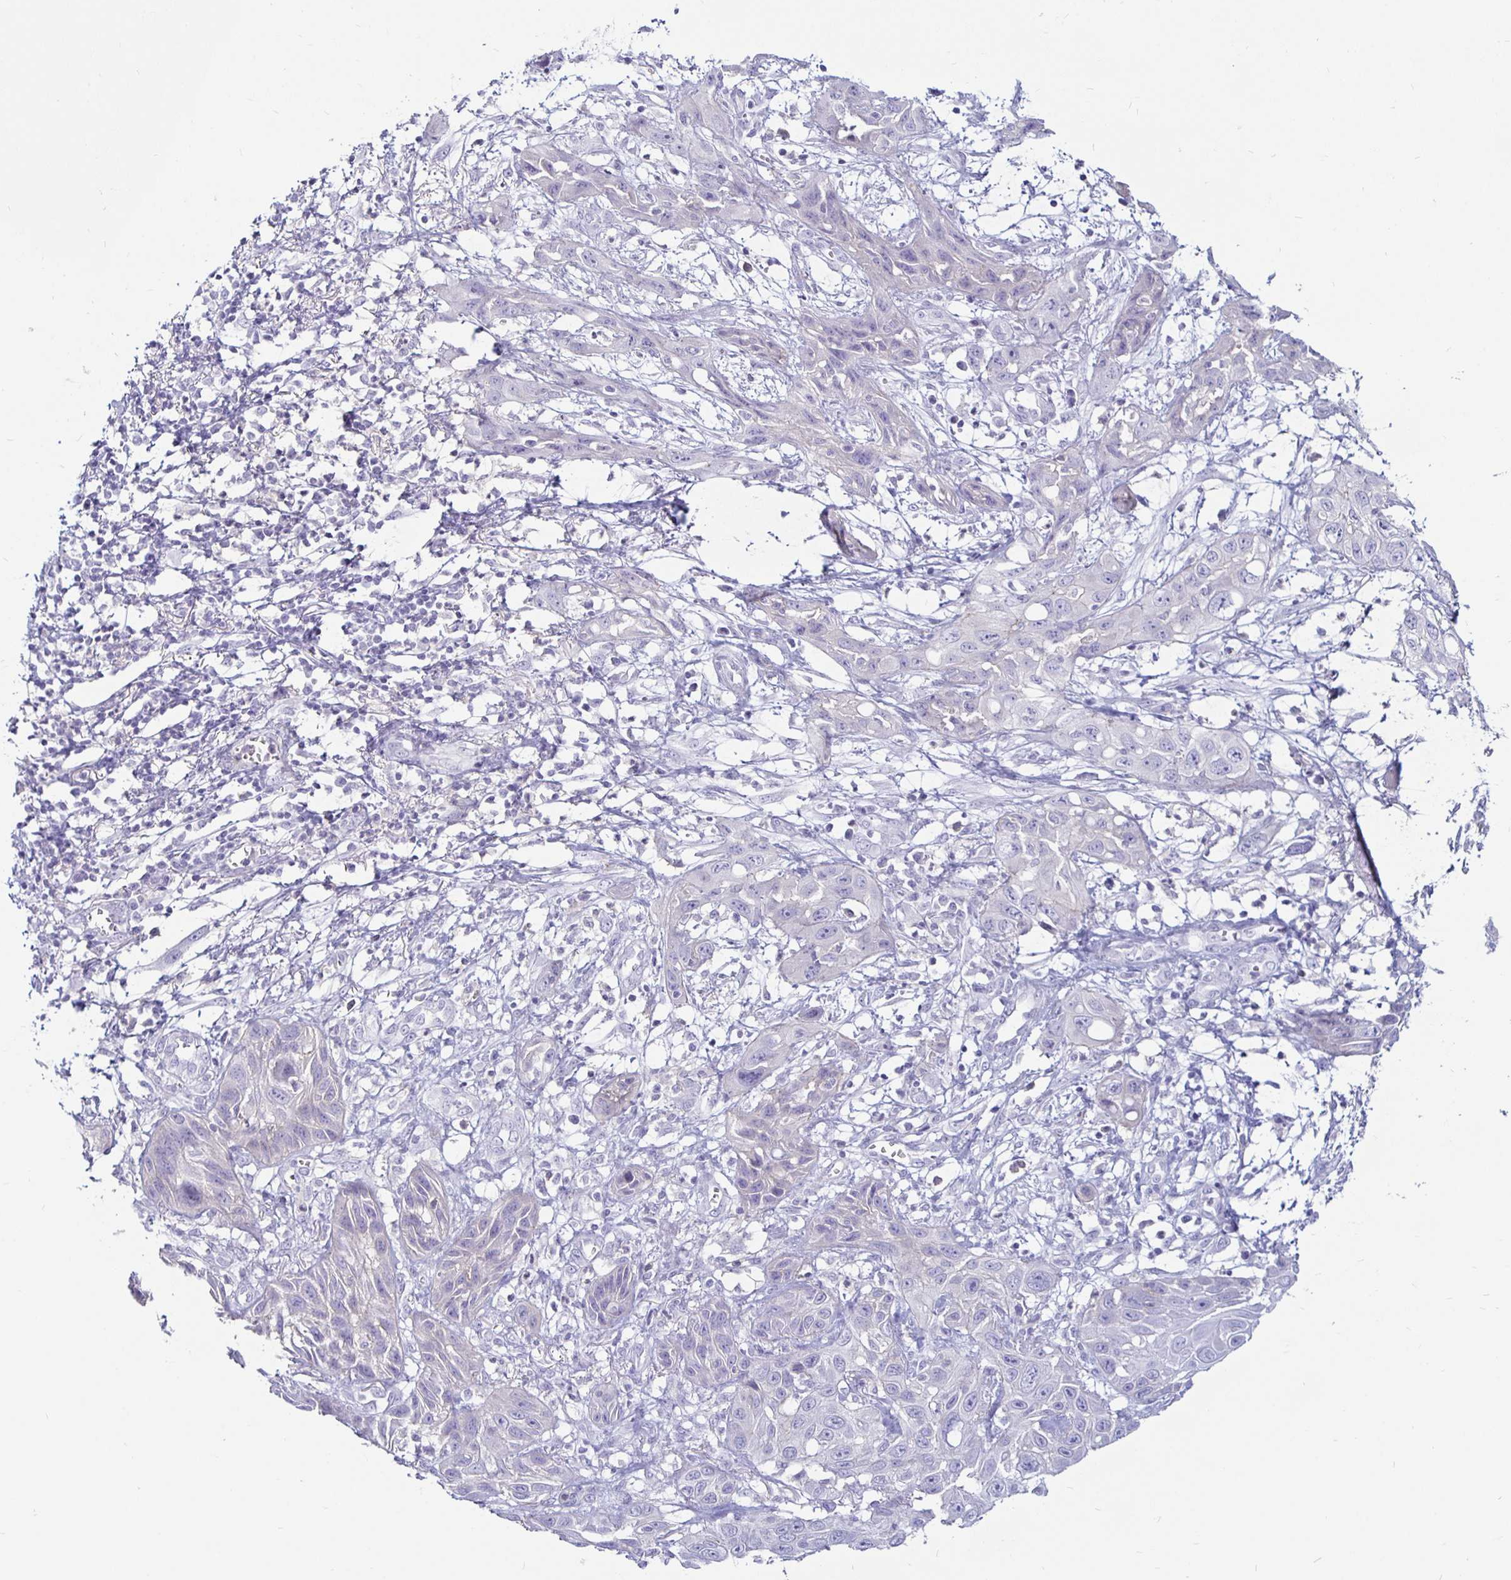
{"staining": {"intensity": "negative", "quantity": "none", "location": "none"}, "tissue": "skin cancer", "cell_type": "Tumor cells", "image_type": "cancer", "snomed": [{"axis": "morphology", "description": "Squamous cell carcinoma, NOS"}, {"axis": "topography", "description": "Skin"}, {"axis": "topography", "description": "Vulva"}], "caption": "Immunohistochemistry histopathology image of neoplastic tissue: human skin cancer (squamous cell carcinoma) stained with DAB exhibits no significant protein expression in tumor cells. (Brightfield microscopy of DAB immunohistochemistry at high magnification).", "gene": "SIRPA", "patient": {"sex": "female", "age": 71}}